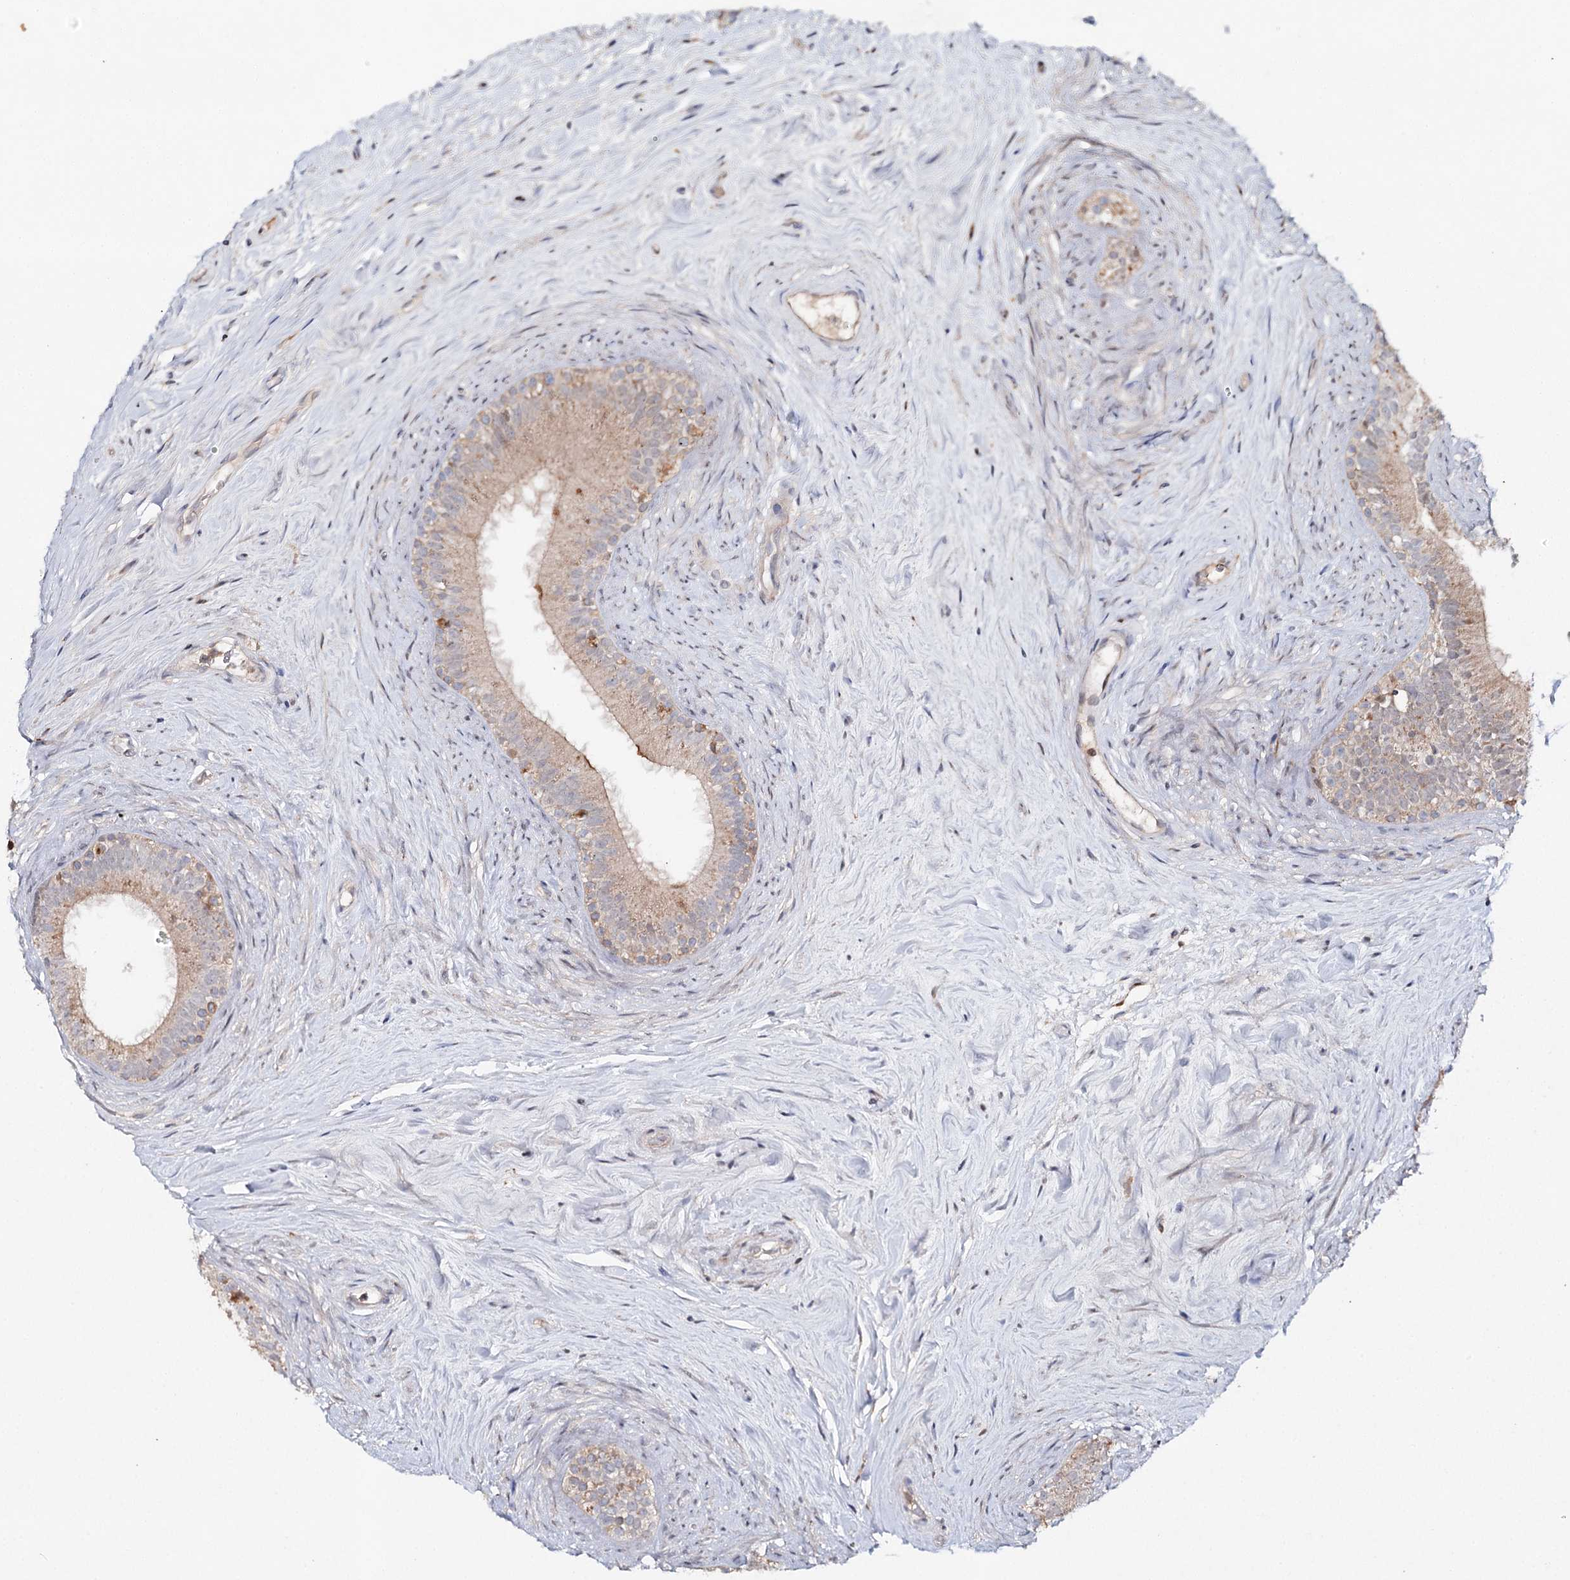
{"staining": {"intensity": "moderate", "quantity": "25%-75%", "location": "cytoplasmic/membranous"}, "tissue": "epididymis", "cell_type": "Glandular cells", "image_type": "normal", "snomed": [{"axis": "morphology", "description": "Normal tissue, NOS"}, {"axis": "topography", "description": "Epididymis"}], "caption": "Immunohistochemical staining of benign epididymis displays moderate cytoplasmic/membranous protein expression in approximately 25%-75% of glandular cells.", "gene": "SLC41A2", "patient": {"sex": "male", "age": 84}}